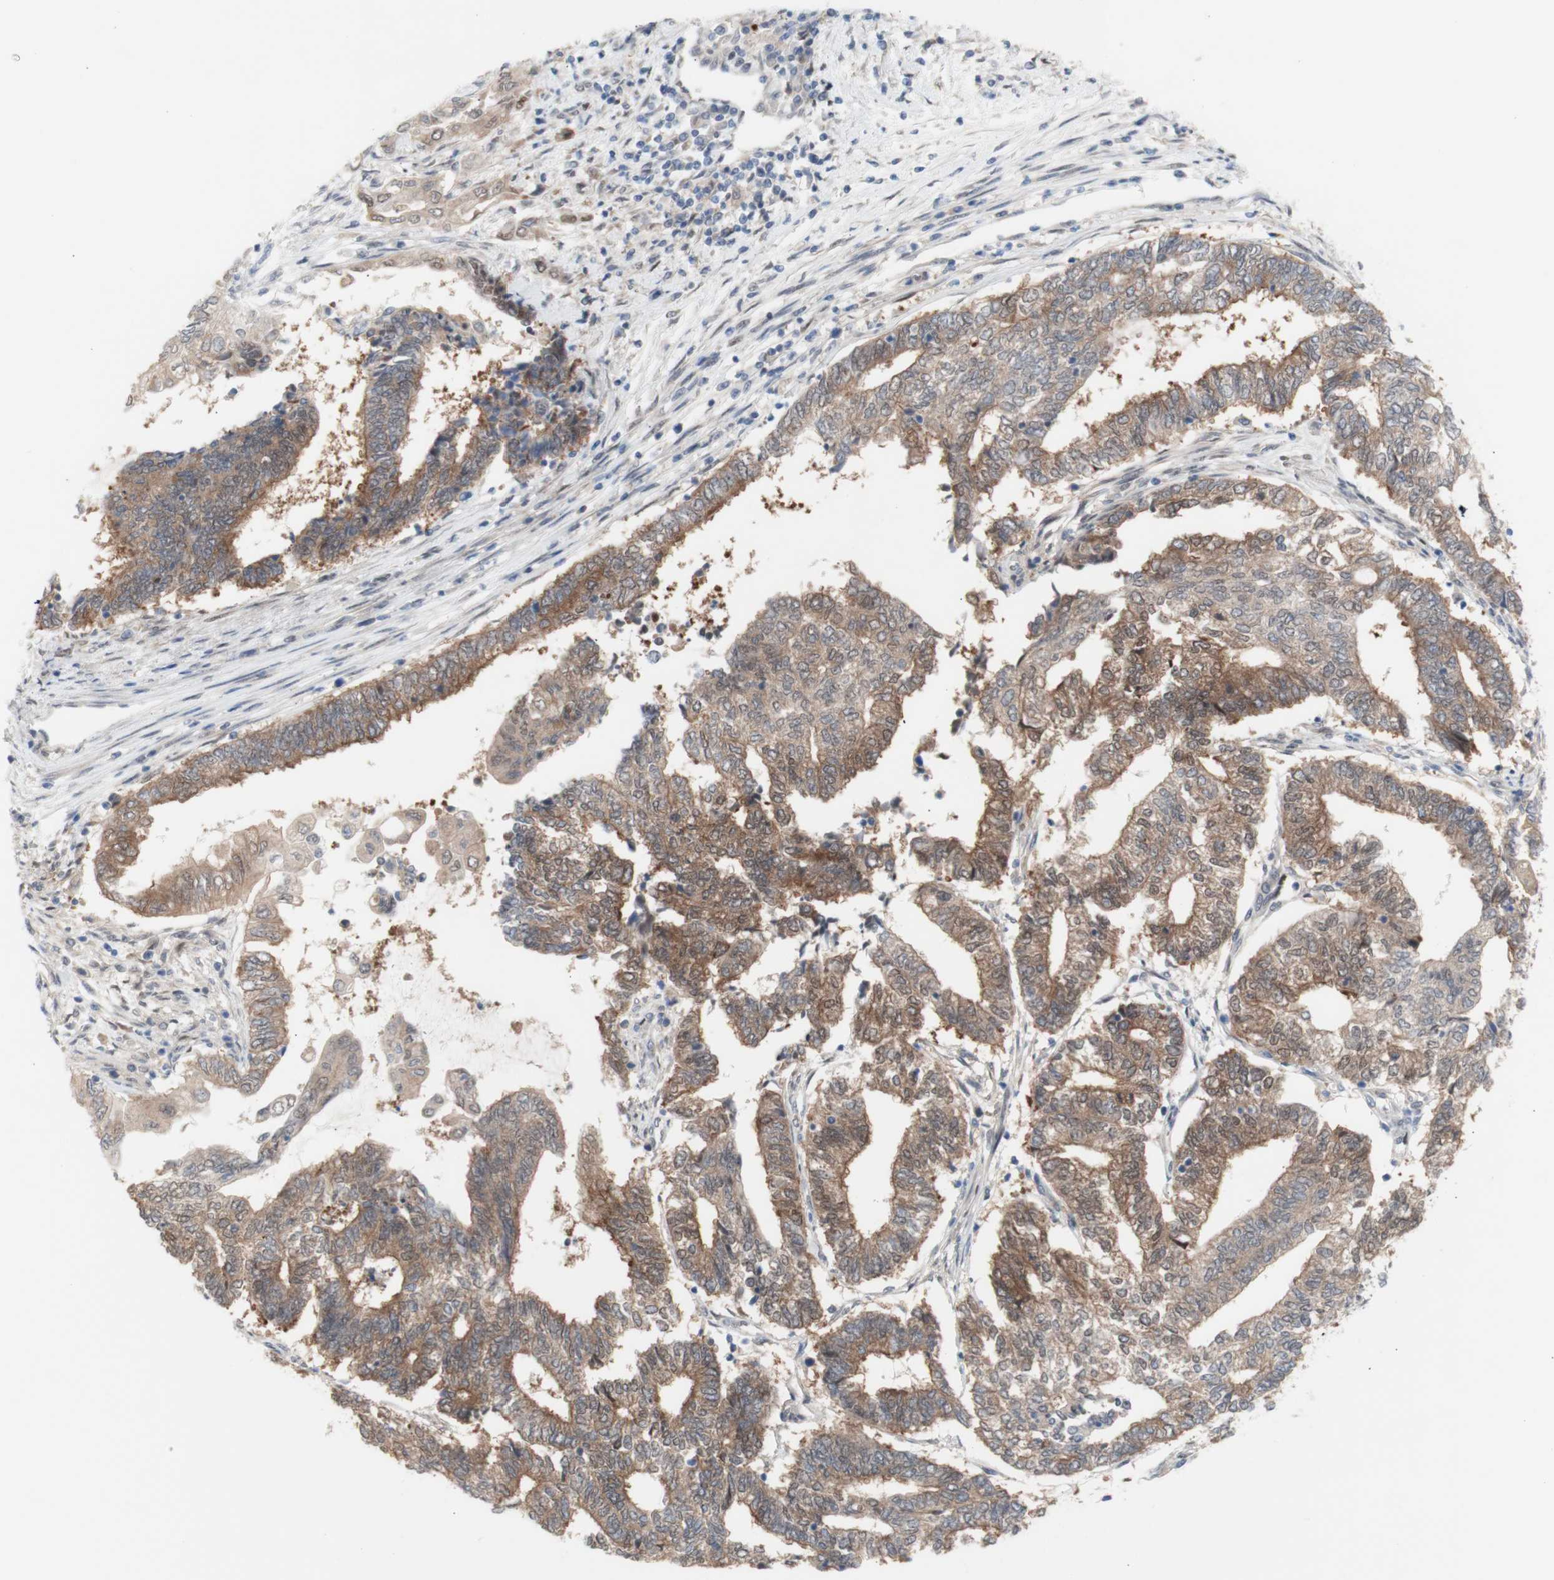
{"staining": {"intensity": "moderate", "quantity": ">75%", "location": "cytoplasmic/membranous"}, "tissue": "endometrial cancer", "cell_type": "Tumor cells", "image_type": "cancer", "snomed": [{"axis": "morphology", "description": "Adenocarcinoma, NOS"}, {"axis": "topography", "description": "Uterus"}, {"axis": "topography", "description": "Endometrium"}], "caption": "DAB immunohistochemical staining of endometrial cancer displays moderate cytoplasmic/membranous protein expression in approximately >75% of tumor cells. The staining was performed using DAB (3,3'-diaminobenzidine), with brown indicating positive protein expression. Nuclei are stained blue with hematoxylin.", "gene": "PRMT5", "patient": {"sex": "female", "age": 70}}